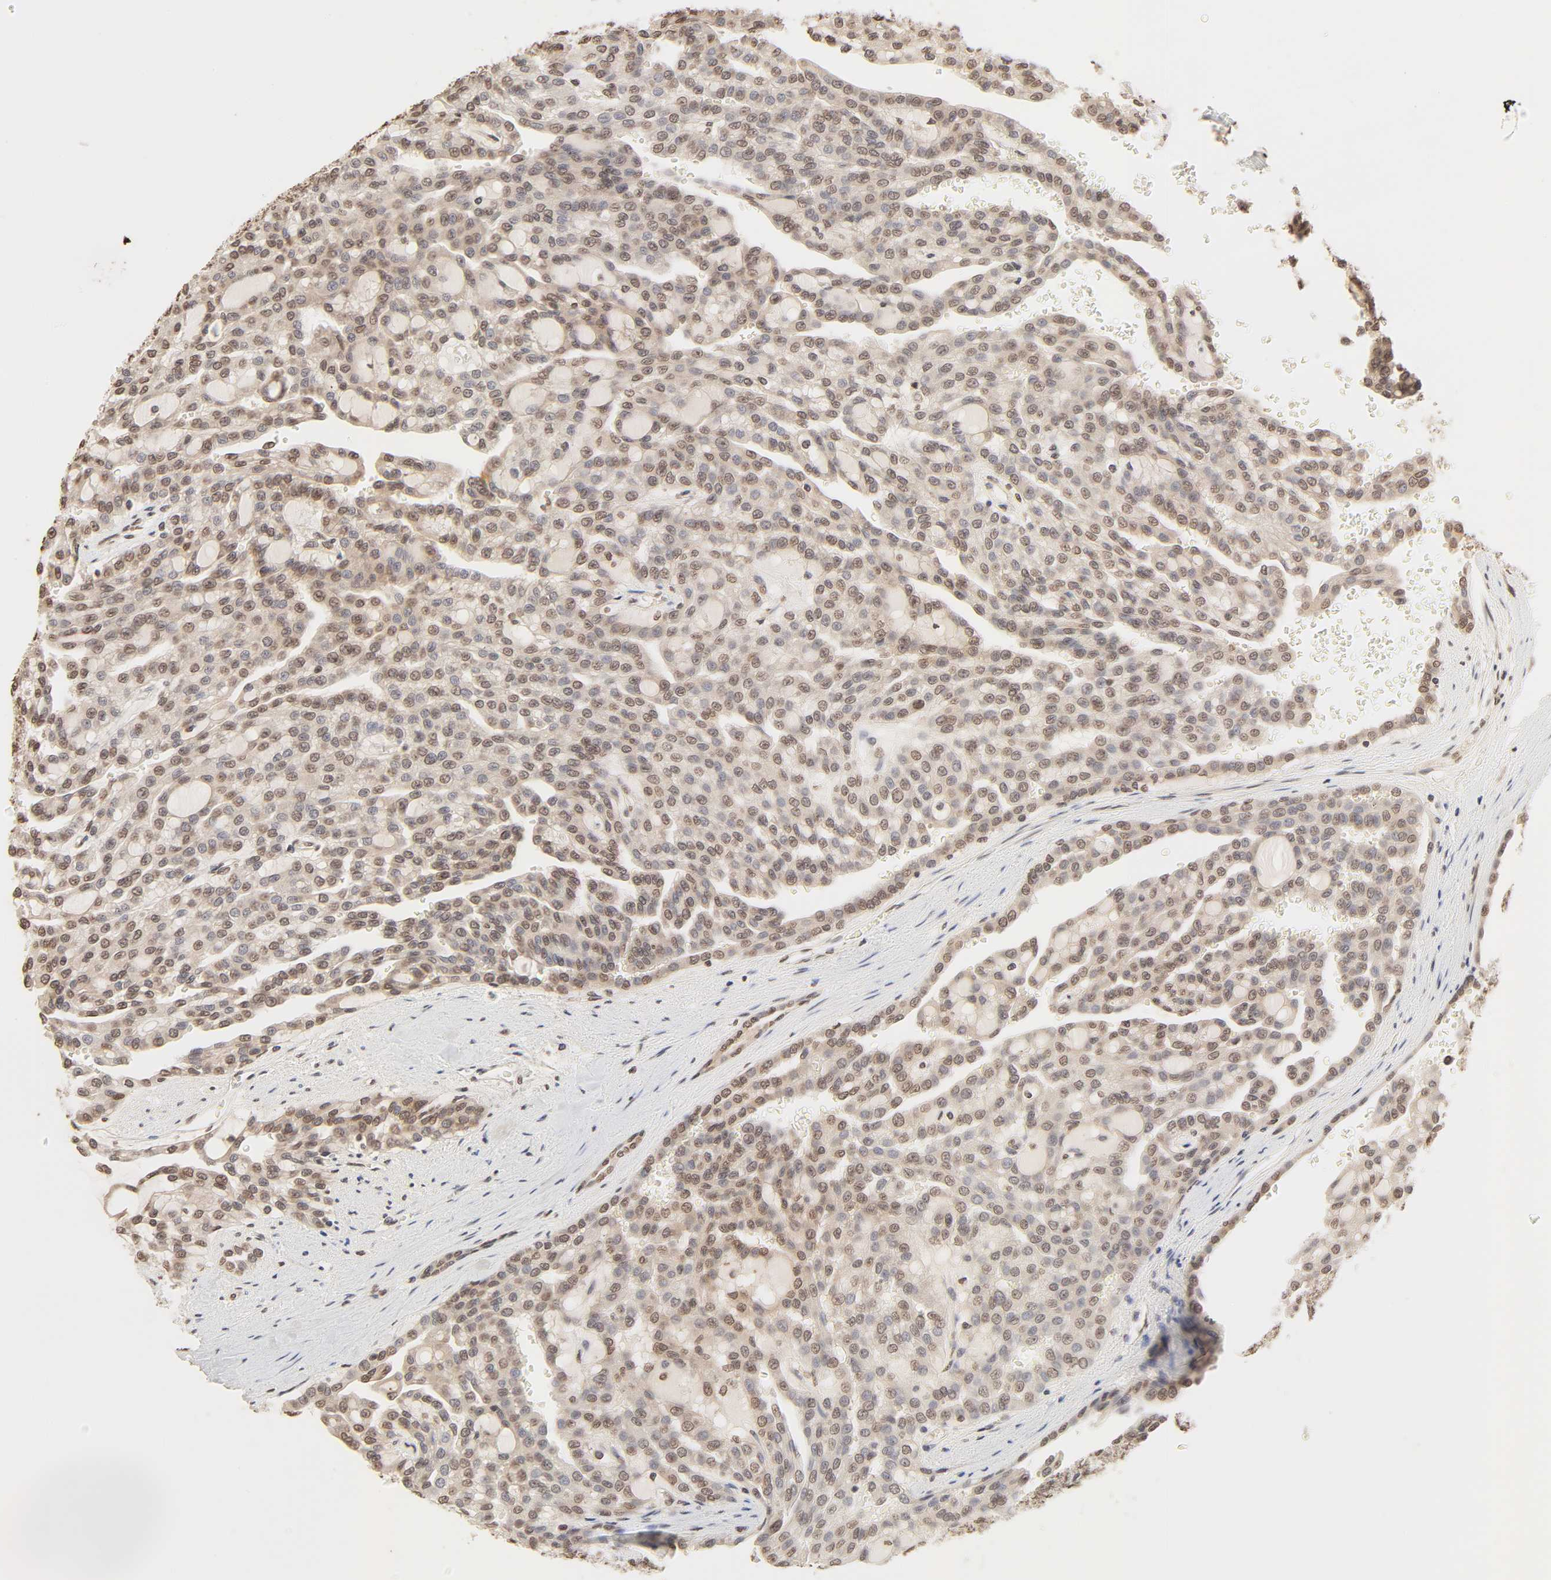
{"staining": {"intensity": "moderate", "quantity": "25%-75%", "location": "cytoplasmic/membranous,nuclear"}, "tissue": "renal cancer", "cell_type": "Tumor cells", "image_type": "cancer", "snomed": [{"axis": "morphology", "description": "Adenocarcinoma, NOS"}, {"axis": "topography", "description": "Kidney"}], "caption": "Renal cancer was stained to show a protein in brown. There is medium levels of moderate cytoplasmic/membranous and nuclear expression in about 25%-75% of tumor cells. (Stains: DAB (3,3'-diaminobenzidine) in brown, nuclei in blue, Microscopy: brightfield microscopy at high magnification).", "gene": "TBL1X", "patient": {"sex": "male", "age": 63}}